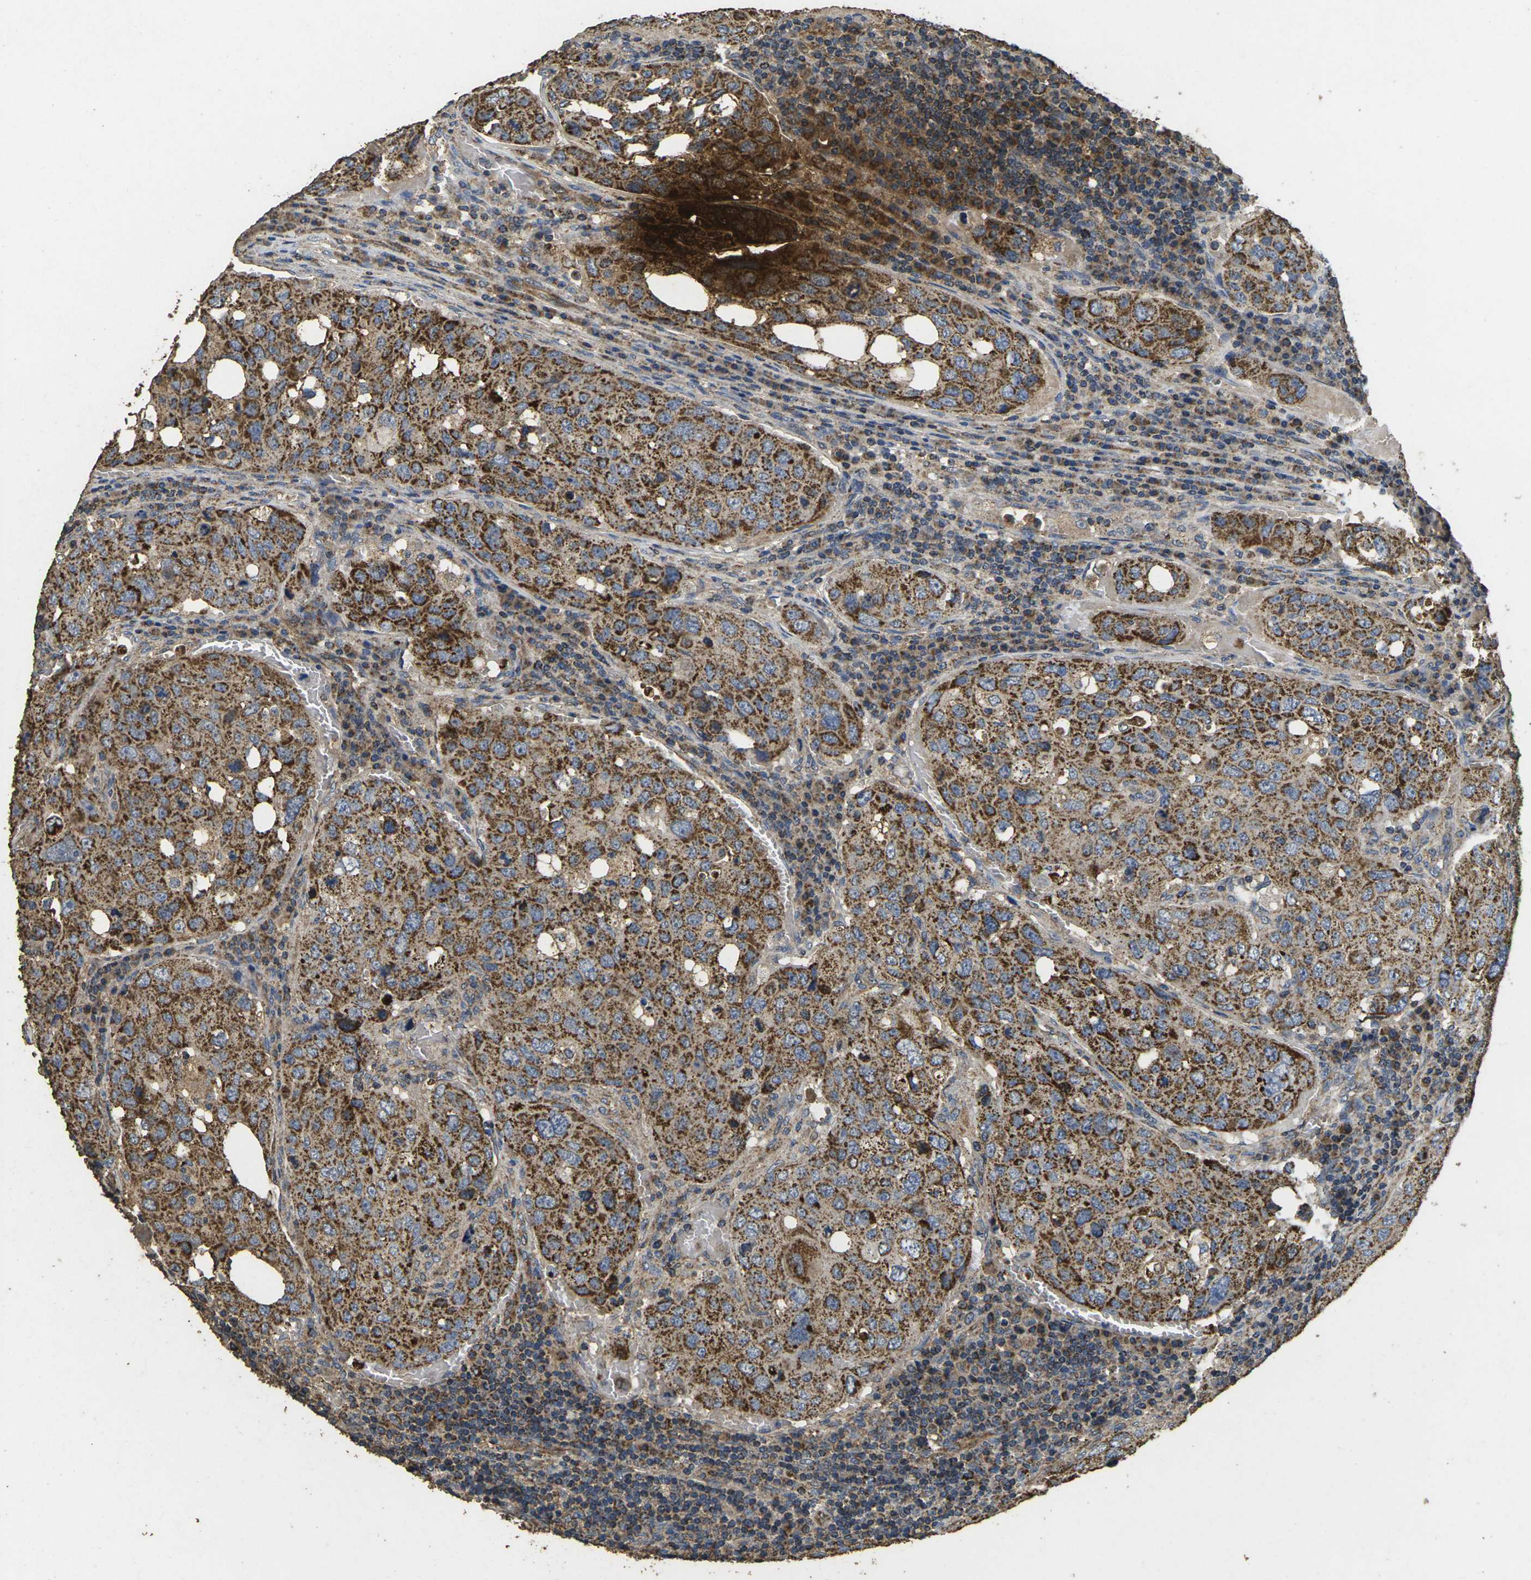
{"staining": {"intensity": "moderate", "quantity": ">75%", "location": "cytoplasmic/membranous"}, "tissue": "urothelial cancer", "cell_type": "Tumor cells", "image_type": "cancer", "snomed": [{"axis": "morphology", "description": "Urothelial carcinoma, High grade"}, {"axis": "topography", "description": "Lymph node"}, {"axis": "topography", "description": "Urinary bladder"}], "caption": "Protein staining reveals moderate cytoplasmic/membranous expression in approximately >75% of tumor cells in high-grade urothelial carcinoma.", "gene": "MAPK11", "patient": {"sex": "male", "age": 51}}